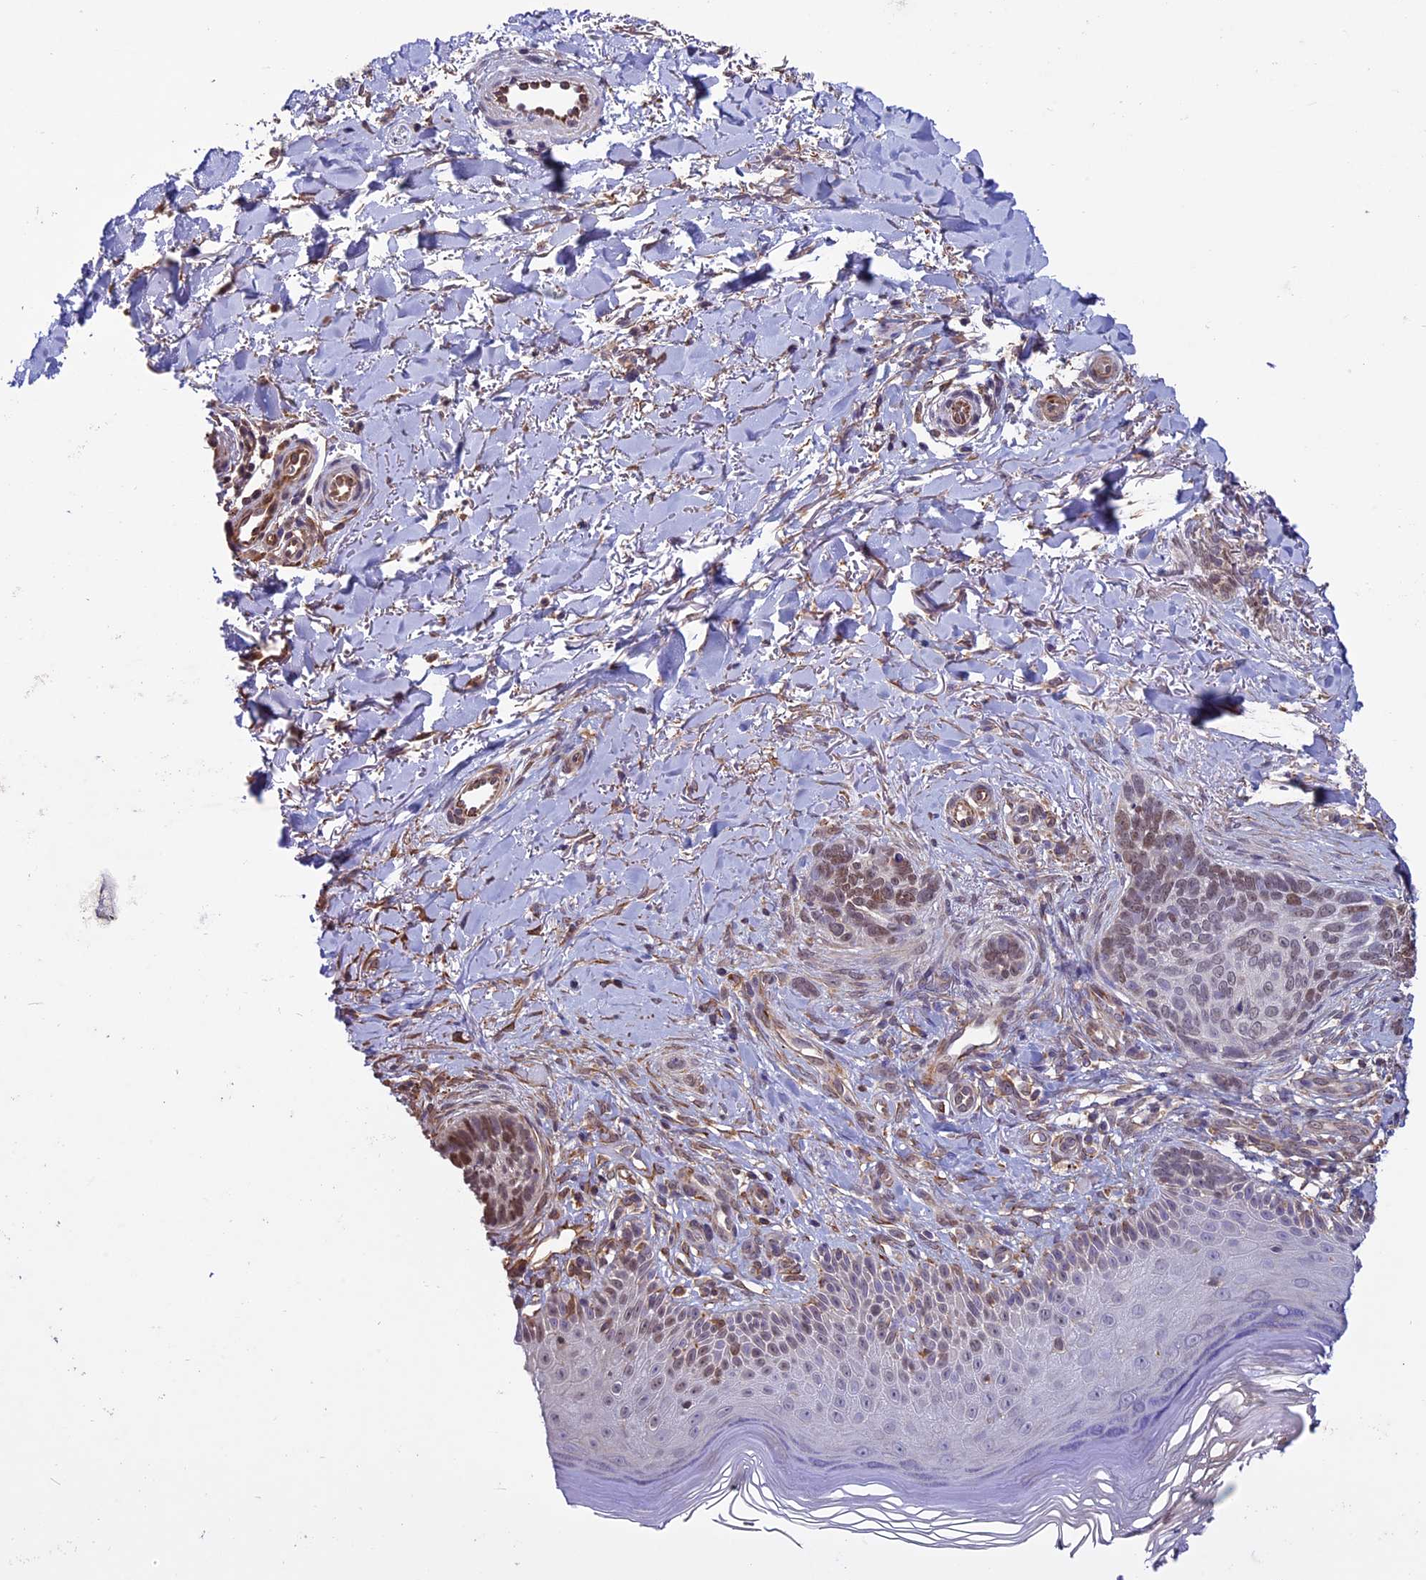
{"staining": {"intensity": "moderate", "quantity": ">75%", "location": "nuclear"}, "tissue": "skin cancer", "cell_type": "Tumor cells", "image_type": "cancer", "snomed": [{"axis": "morphology", "description": "Normal tissue, NOS"}, {"axis": "morphology", "description": "Basal cell carcinoma"}, {"axis": "topography", "description": "Skin"}], "caption": "Immunohistochemistry (IHC) of basal cell carcinoma (skin) displays medium levels of moderate nuclear positivity in about >75% of tumor cells. Immunohistochemistry stains the protein of interest in brown and the nuclei are stained blue.", "gene": "C3orf70", "patient": {"sex": "female", "age": 67}}